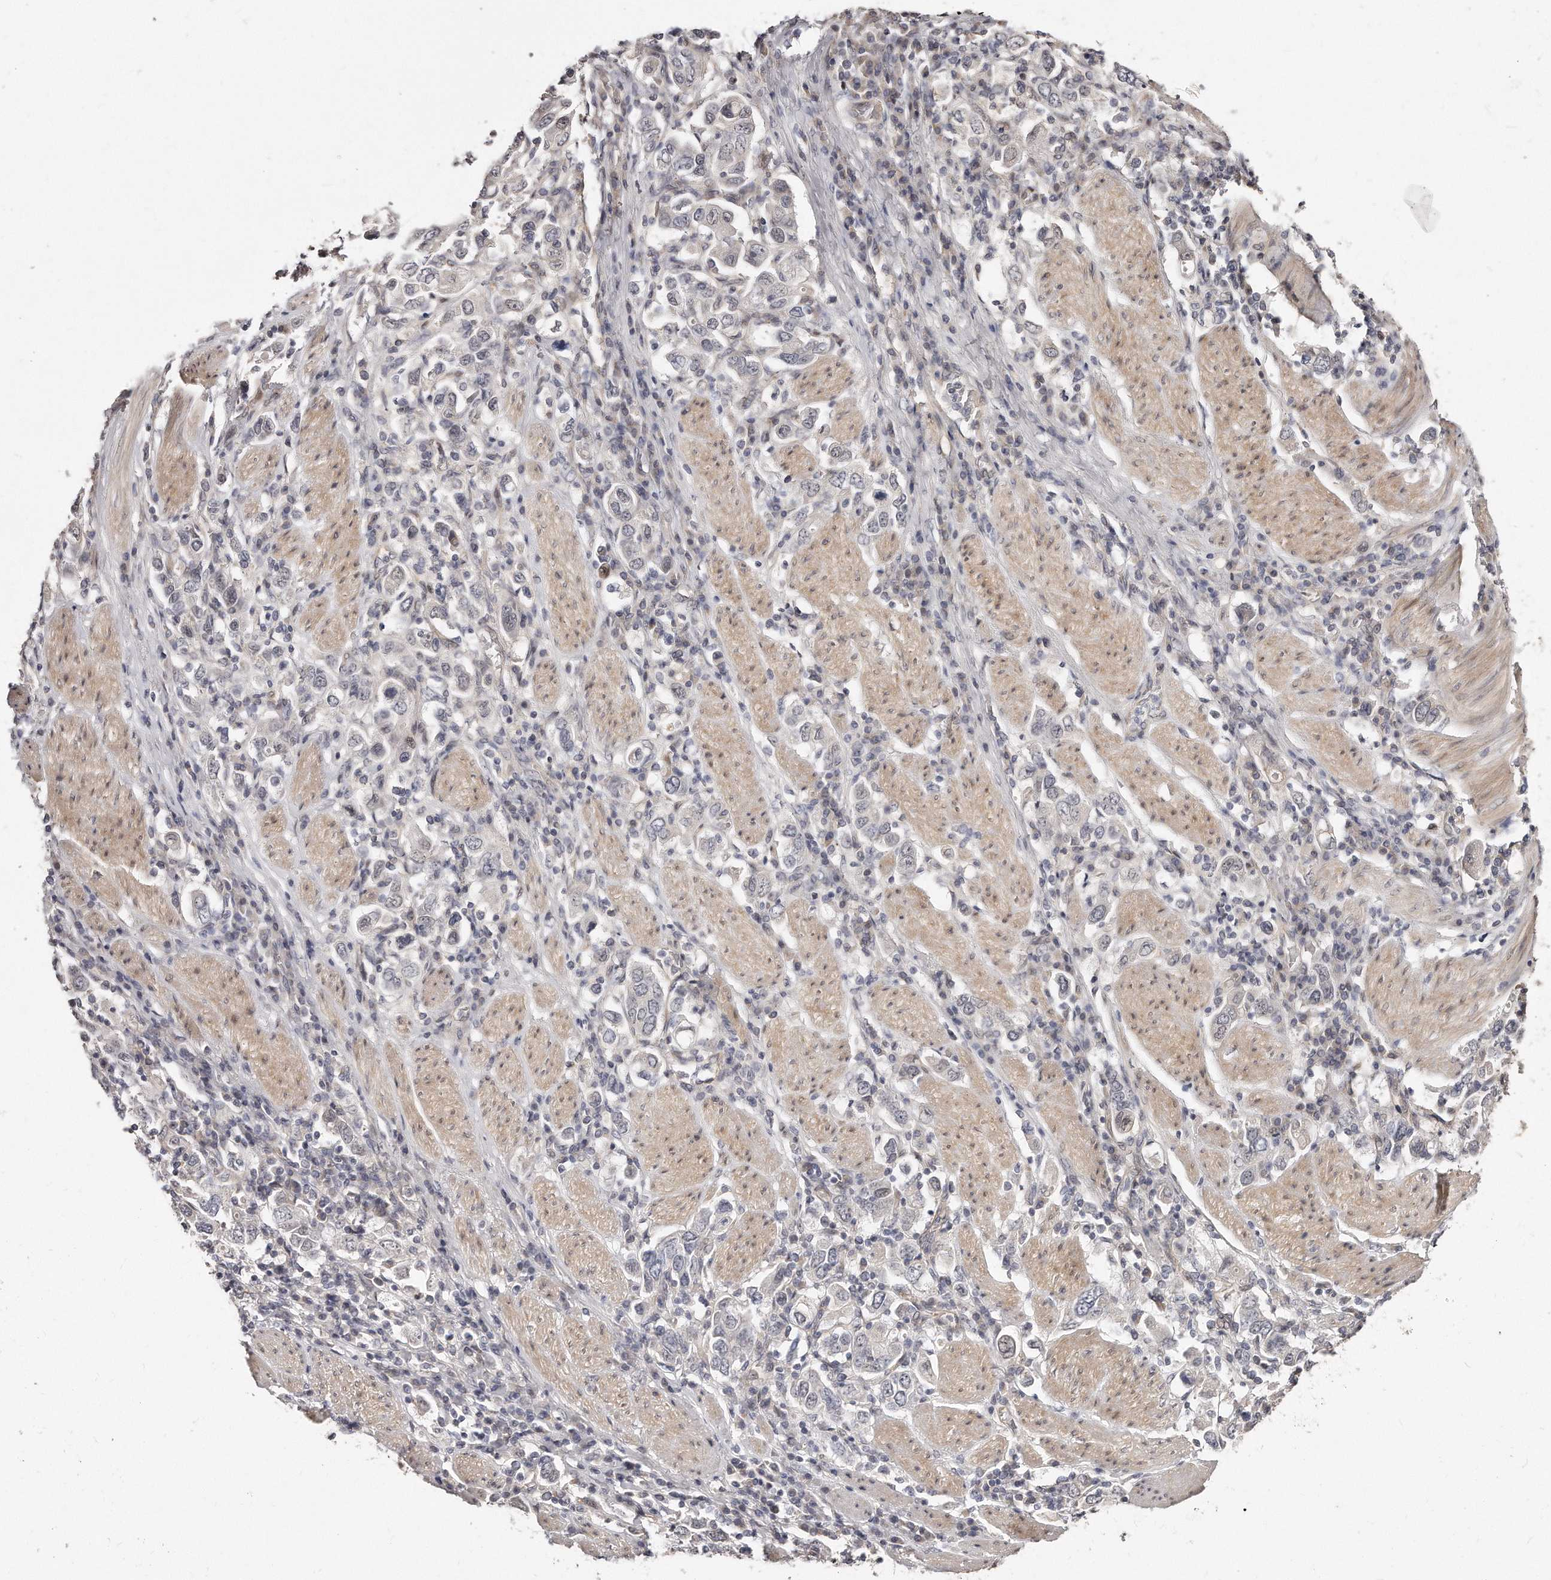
{"staining": {"intensity": "negative", "quantity": "none", "location": "none"}, "tissue": "stomach cancer", "cell_type": "Tumor cells", "image_type": "cancer", "snomed": [{"axis": "morphology", "description": "Adenocarcinoma, NOS"}, {"axis": "topography", "description": "Stomach, upper"}], "caption": "Immunohistochemistry (IHC) of stomach adenocarcinoma demonstrates no staining in tumor cells.", "gene": "CASZ1", "patient": {"sex": "male", "age": 62}}